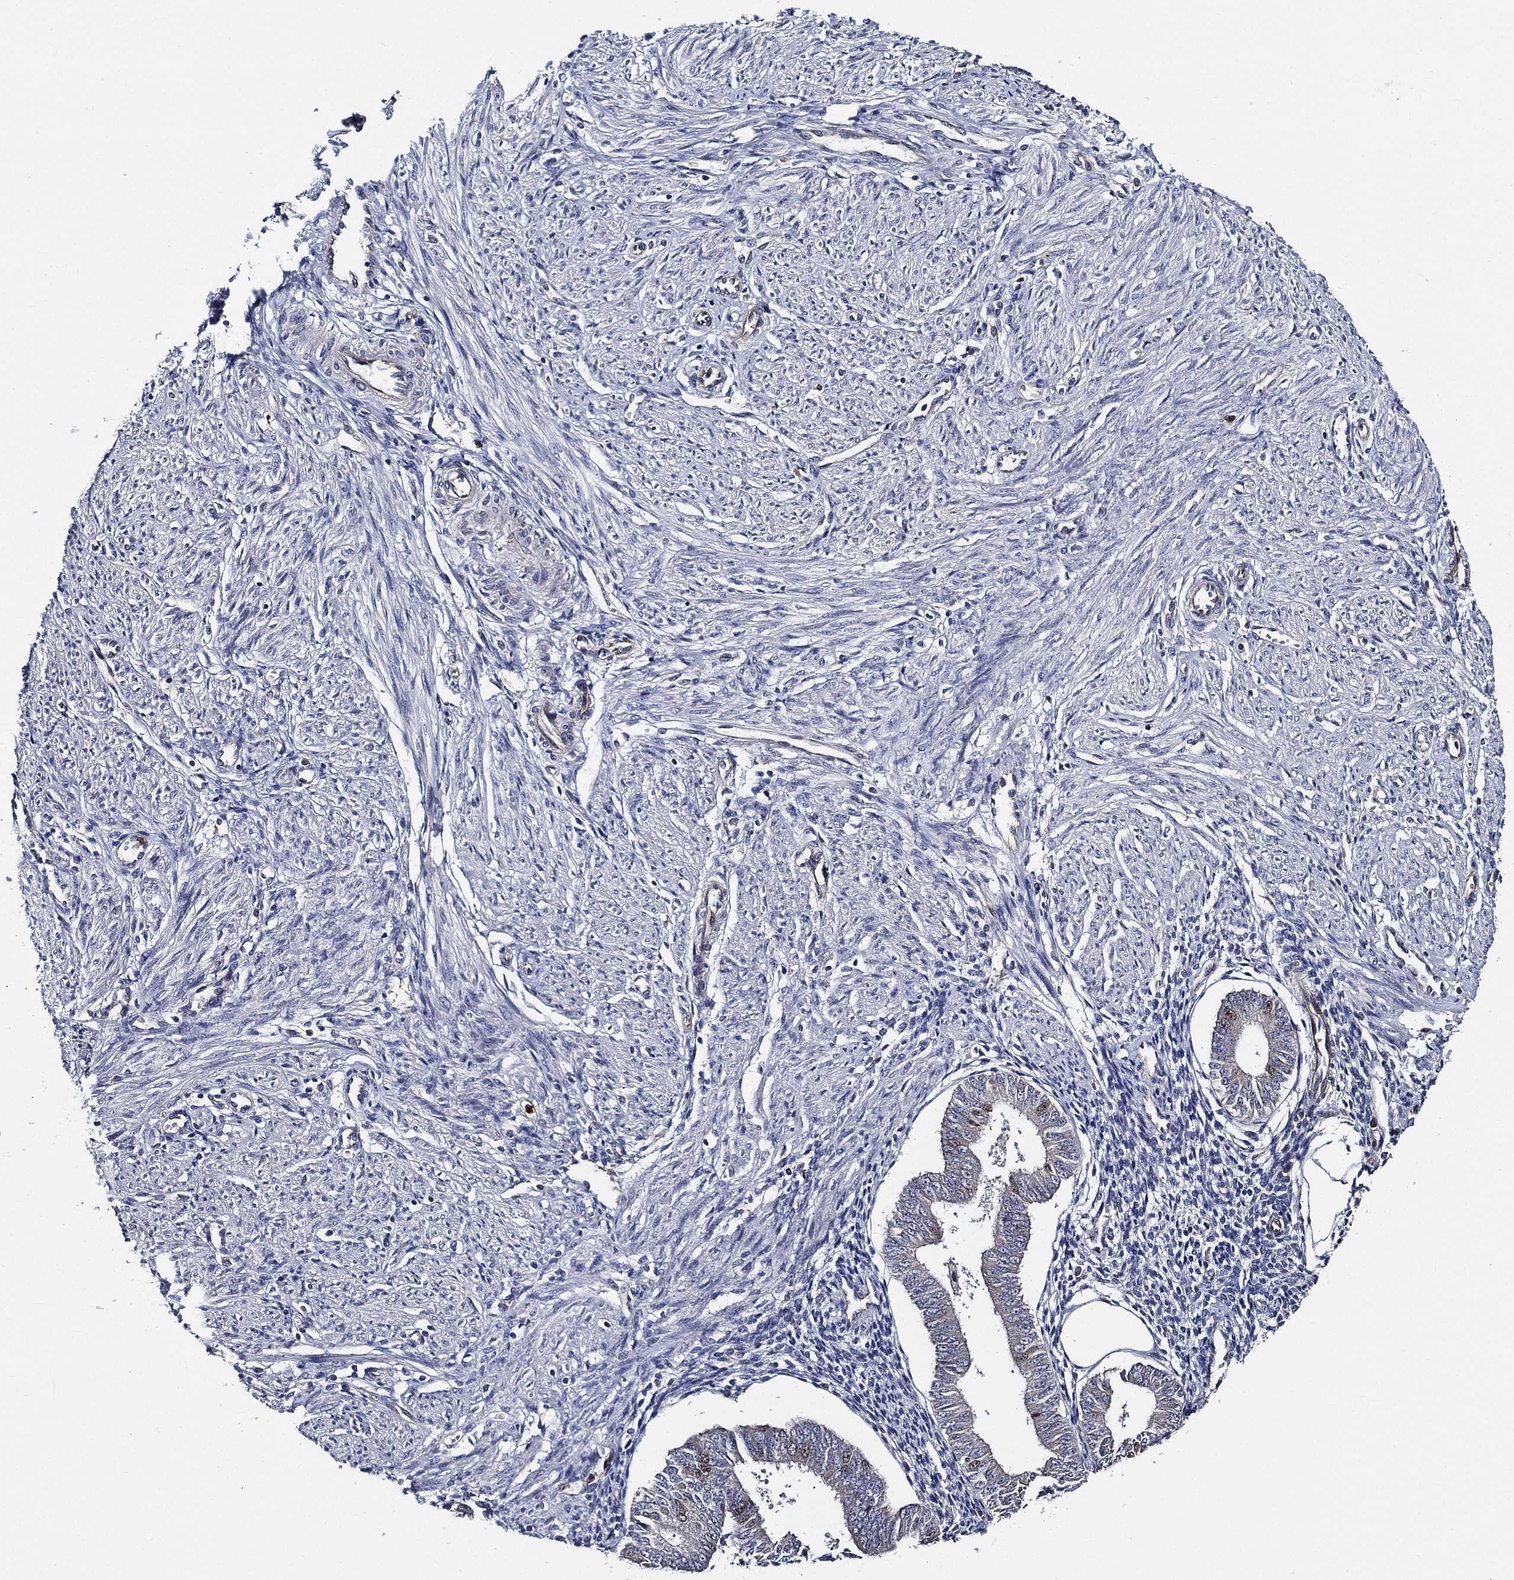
{"staining": {"intensity": "negative", "quantity": "none", "location": "none"}, "tissue": "endometrium", "cell_type": "Cells in endometrial stroma", "image_type": "normal", "snomed": [{"axis": "morphology", "description": "Normal tissue, NOS"}, {"axis": "topography", "description": "Endometrium"}], "caption": "Photomicrograph shows no protein staining in cells in endometrial stroma of normal endometrium.", "gene": "KIF20B", "patient": {"sex": "female", "age": 39}}